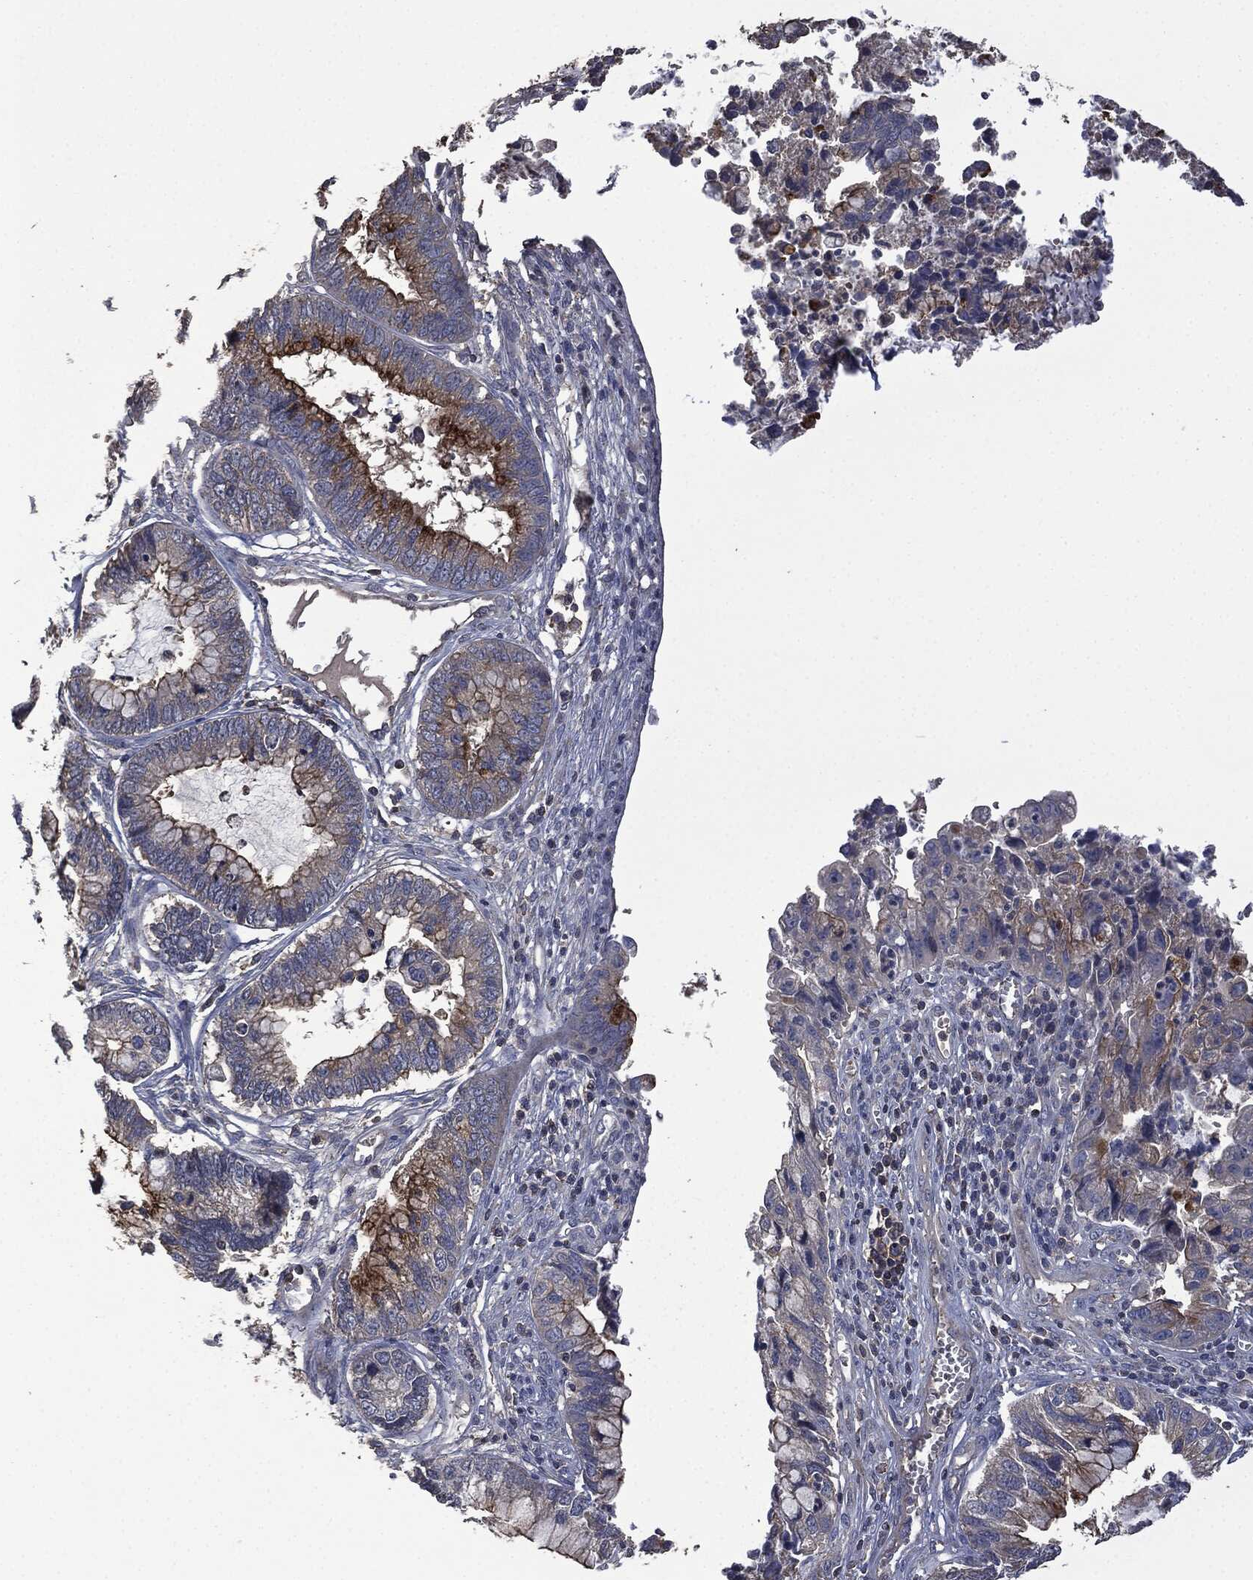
{"staining": {"intensity": "strong", "quantity": "<25%", "location": "cytoplasmic/membranous"}, "tissue": "cervical cancer", "cell_type": "Tumor cells", "image_type": "cancer", "snomed": [{"axis": "morphology", "description": "Adenocarcinoma, NOS"}, {"axis": "topography", "description": "Cervix"}], "caption": "Protein expression analysis of human cervical cancer (adenocarcinoma) reveals strong cytoplasmic/membranous expression in approximately <25% of tumor cells.", "gene": "MSLN", "patient": {"sex": "female", "age": 44}}